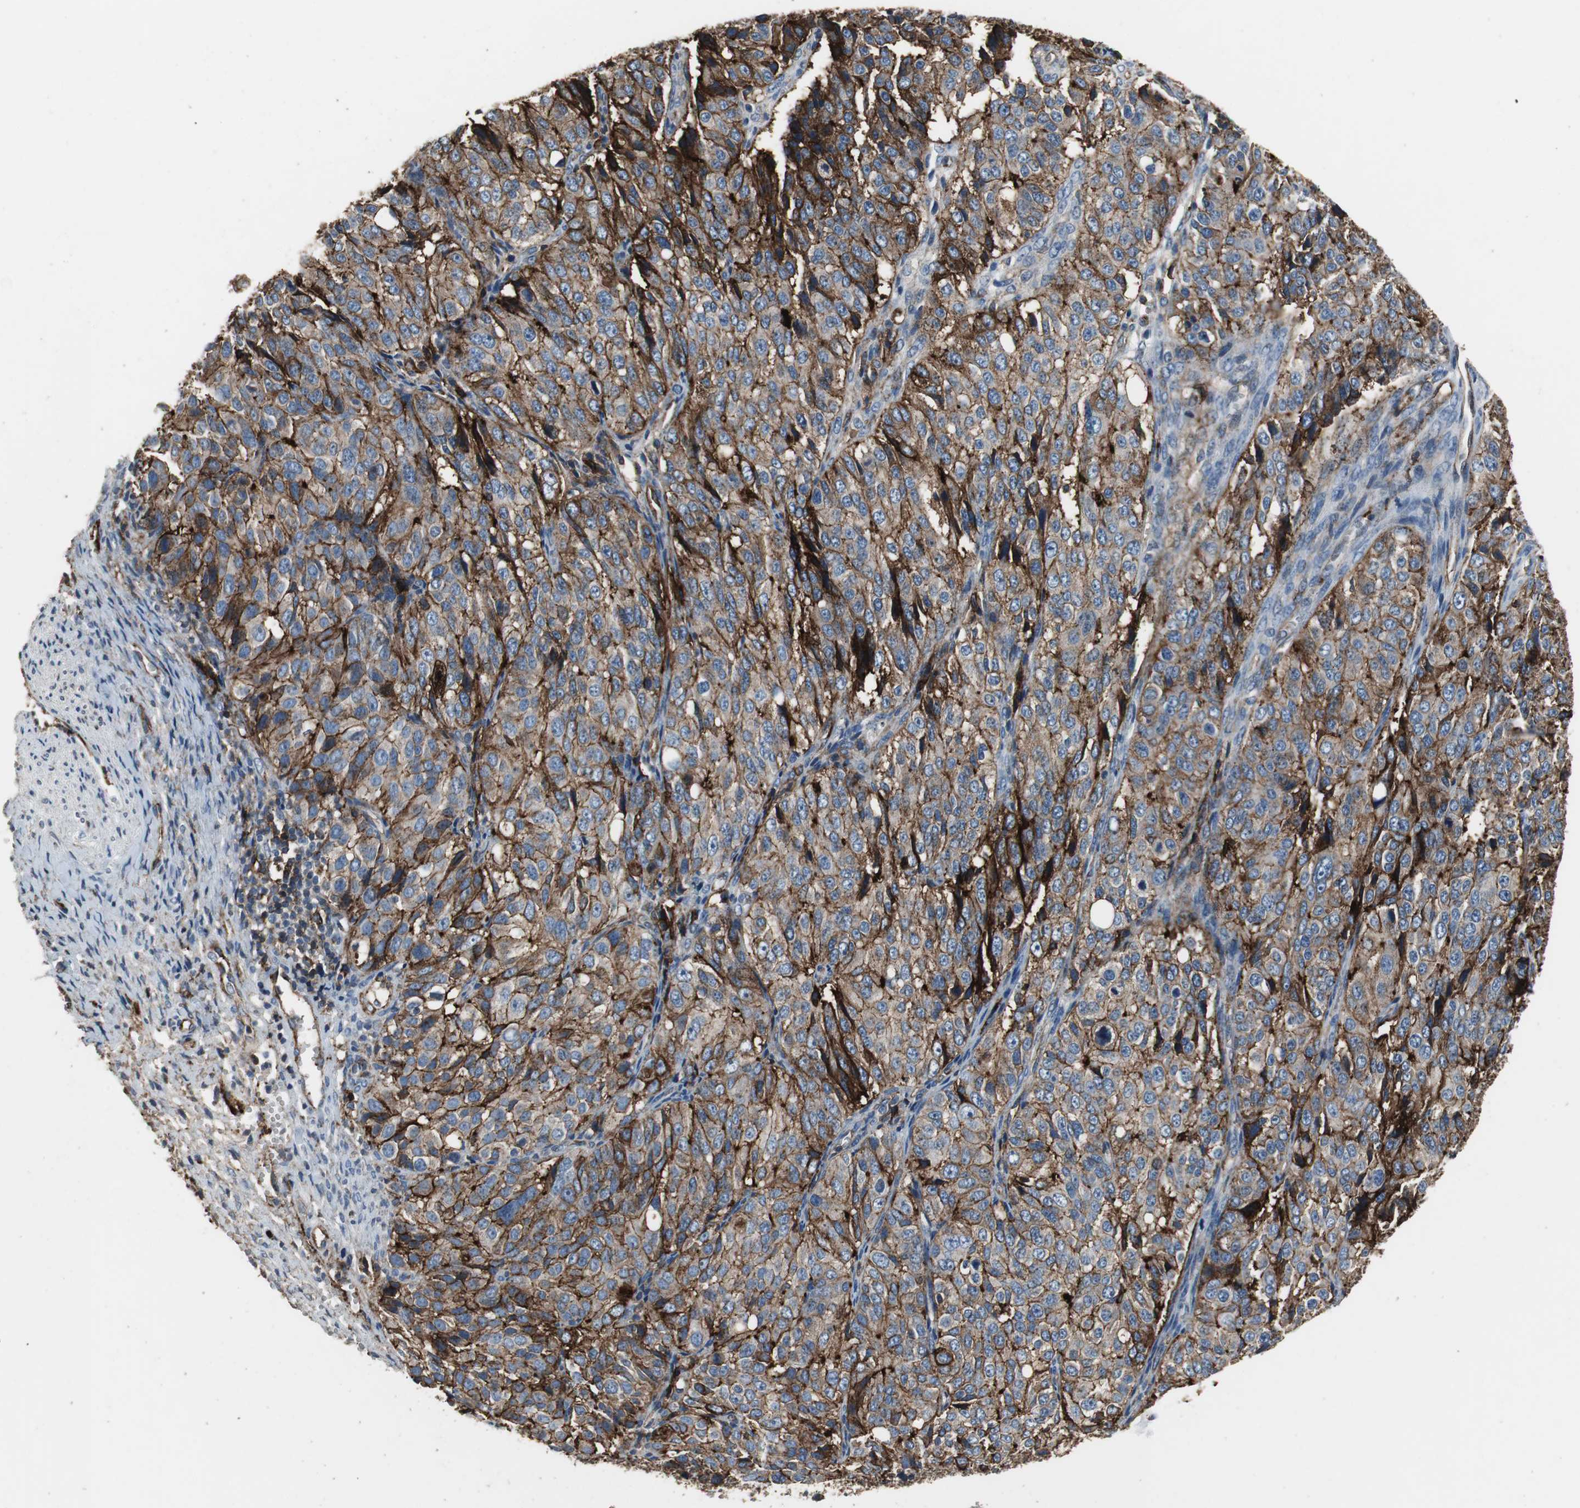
{"staining": {"intensity": "strong", "quantity": ">75%", "location": "cytoplasmic/membranous"}, "tissue": "ovarian cancer", "cell_type": "Tumor cells", "image_type": "cancer", "snomed": [{"axis": "morphology", "description": "Carcinoma, endometroid"}, {"axis": "topography", "description": "Ovary"}], "caption": "Strong cytoplasmic/membranous staining is present in approximately >75% of tumor cells in ovarian cancer.", "gene": "F11R", "patient": {"sex": "female", "age": 51}}